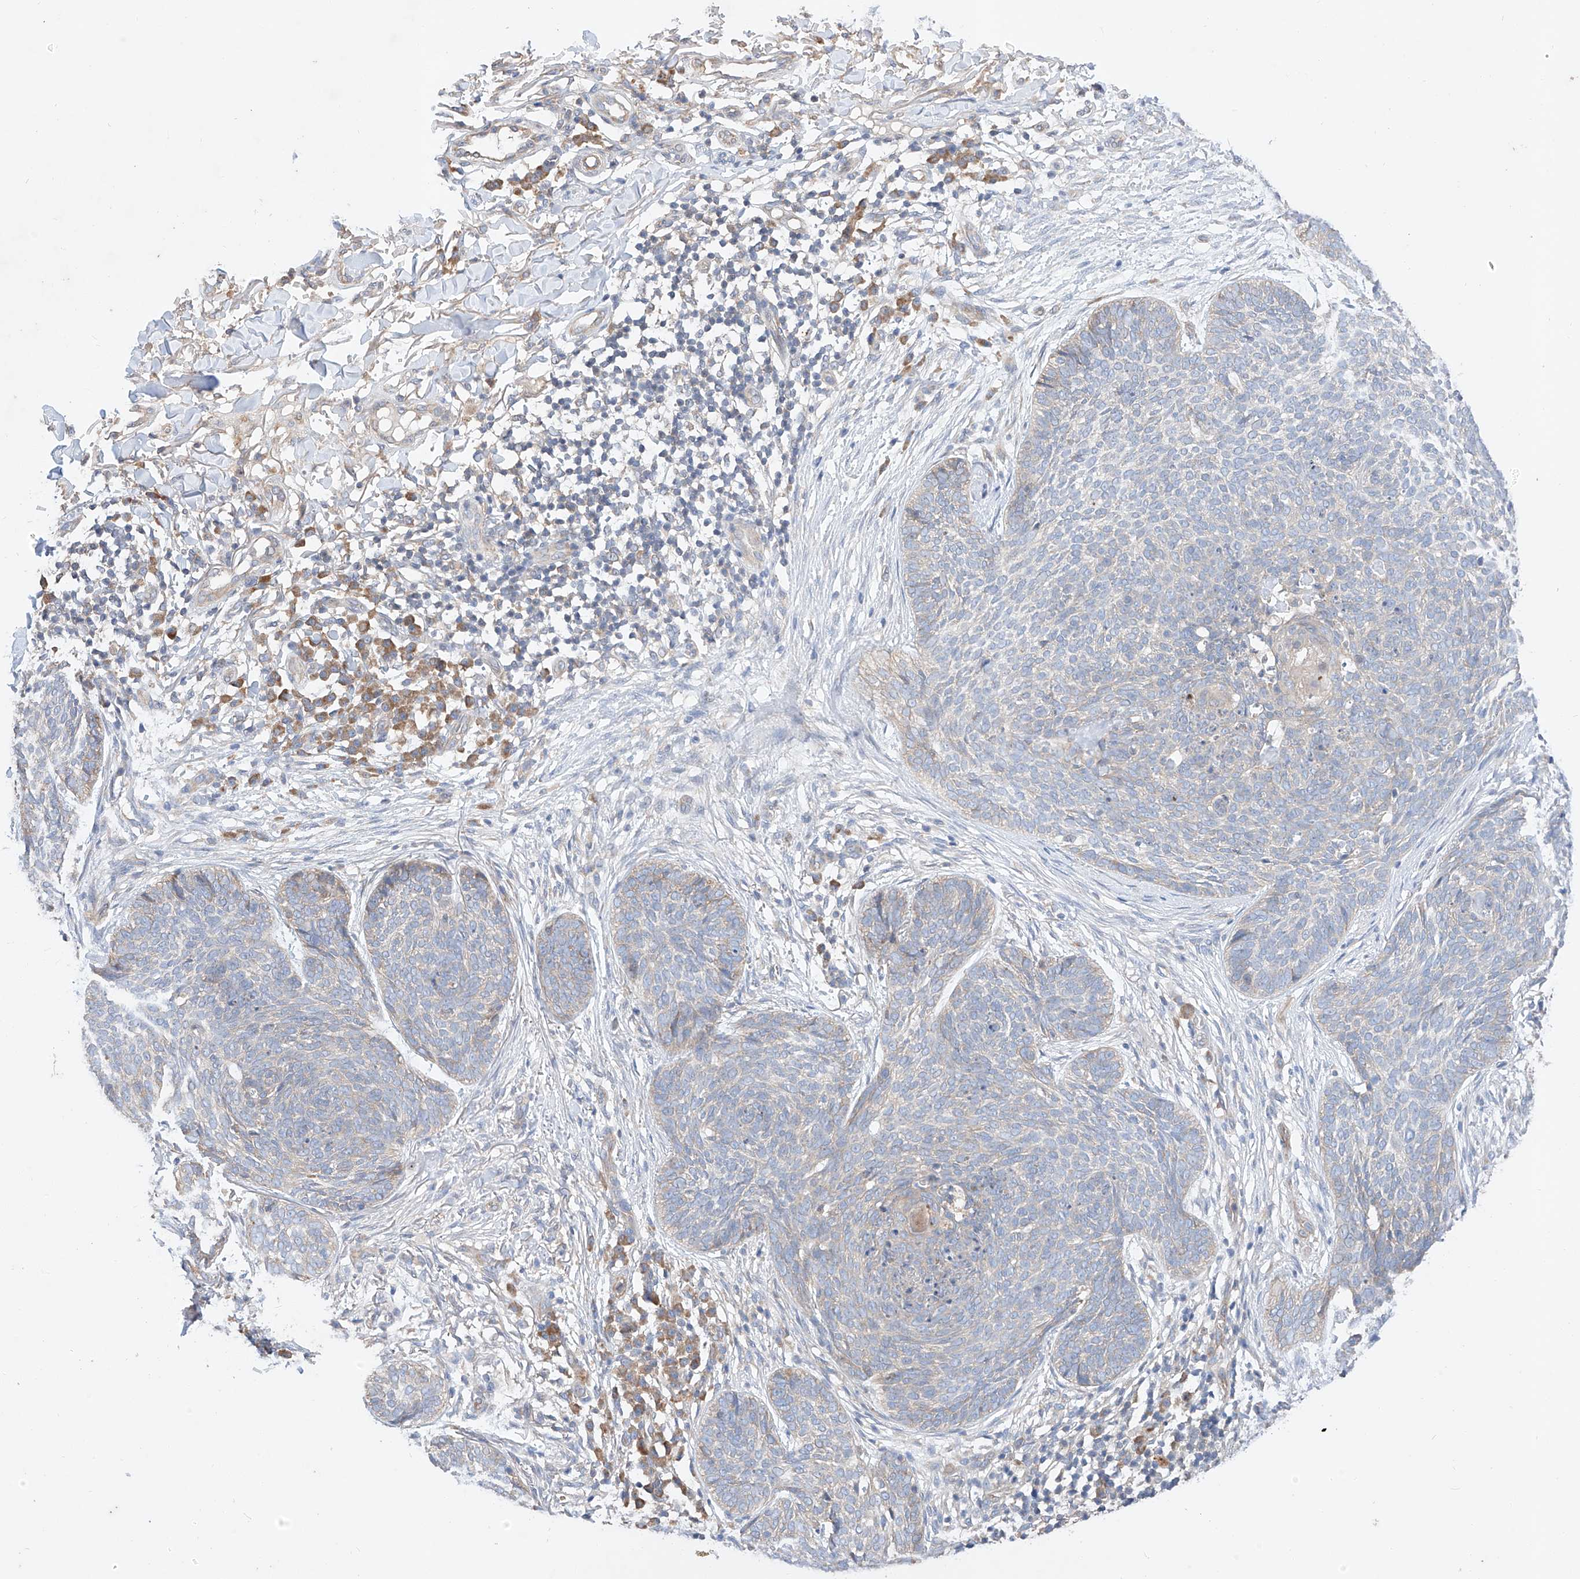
{"staining": {"intensity": "negative", "quantity": "none", "location": "none"}, "tissue": "skin cancer", "cell_type": "Tumor cells", "image_type": "cancer", "snomed": [{"axis": "morphology", "description": "Basal cell carcinoma"}, {"axis": "topography", "description": "Skin"}], "caption": "This is a histopathology image of immunohistochemistry (IHC) staining of skin cancer (basal cell carcinoma), which shows no positivity in tumor cells. (DAB immunohistochemistry visualized using brightfield microscopy, high magnification).", "gene": "C6orf118", "patient": {"sex": "female", "age": 64}}